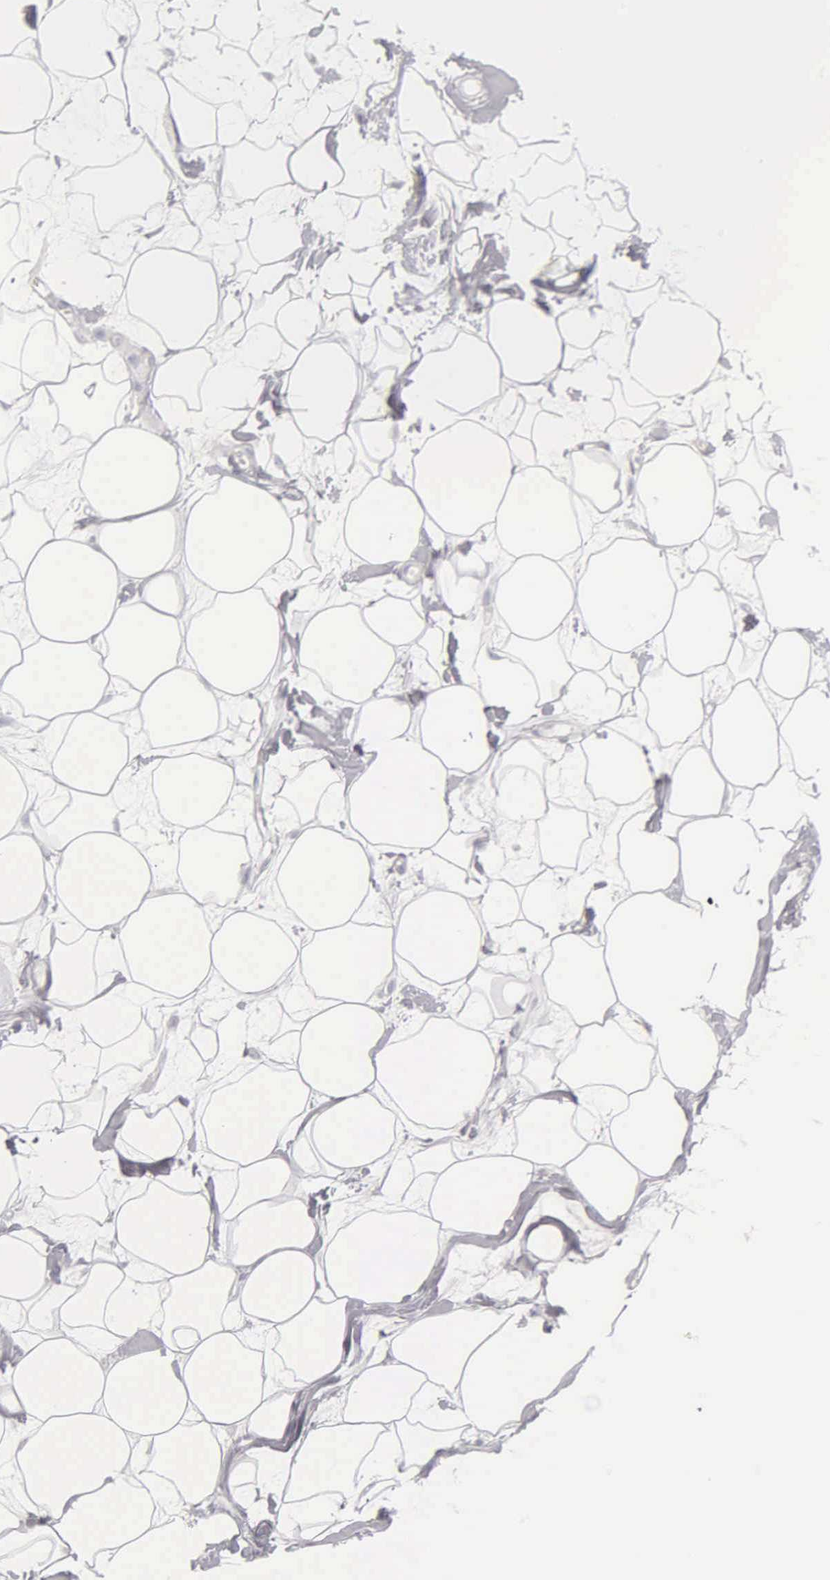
{"staining": {"intensity": "negative", "quantity": "none", "location": "none"}, "tissue": "adipose tissue", "cell_type": "Adipocytes", "image_type": "normal", "snomed": [{"axis": "morphology", "description": "Normal tissue, NOS"}, {"axis": "topography", "description": "Breast"}], "caption": "This is a histopathology image of immunohistochemistry (IHC) staining of normal adipose tissue, which shows no staining in adipocytes. The staining is performed using DAB brown chromogen with nuclei counter-stained in using hematoxylin.", "gene": "KRT20", "patient": {"sex": "female", "age": 44}}